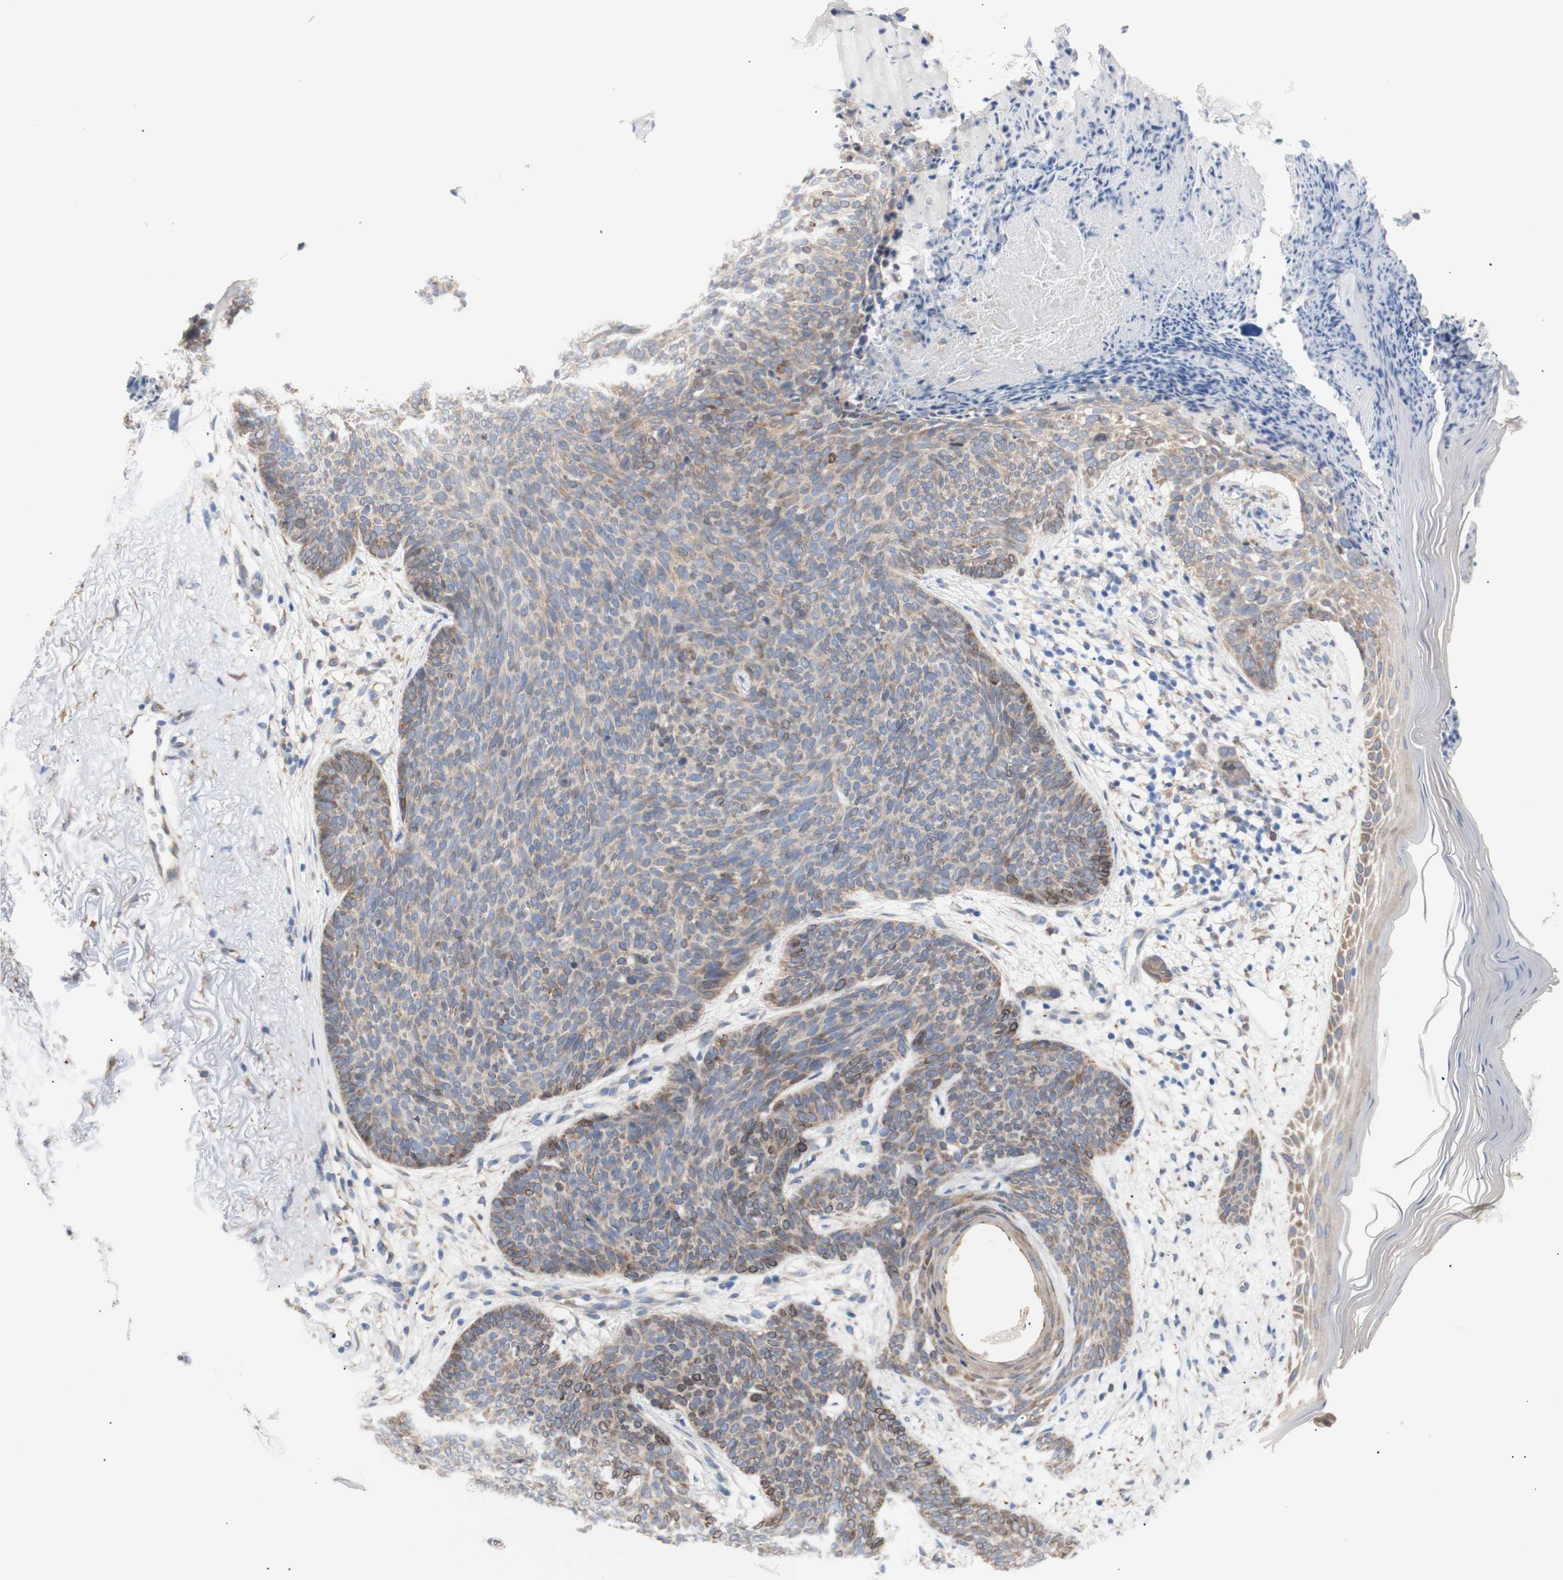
{"staining": {"intensity": "moderate", "quantity": "<25%", "location": "cytoplasmic/membranous,nuclear"}, "tissue": "skin cancer", "cell_type": "Tumor cells", "image_type": "cancer", "snomed": [{"axis": "morphology", "description": "Normal tissue, NOS"}, {"axis": "morphology", "description": "Basal cell carcinoma"}, {"axis": "topography", "description": "Skin"}], "caption": "A micrograph of human skin basal cell carcinoma stained for a protein reveals moderate cytoplasmic/membranous and nuclear brown staining in tumor cells. (DAB IHC with brightfield microscopy, high magnification).", "gene": "ERLIN1", "patient": {"sex": "female", "age": 70}}